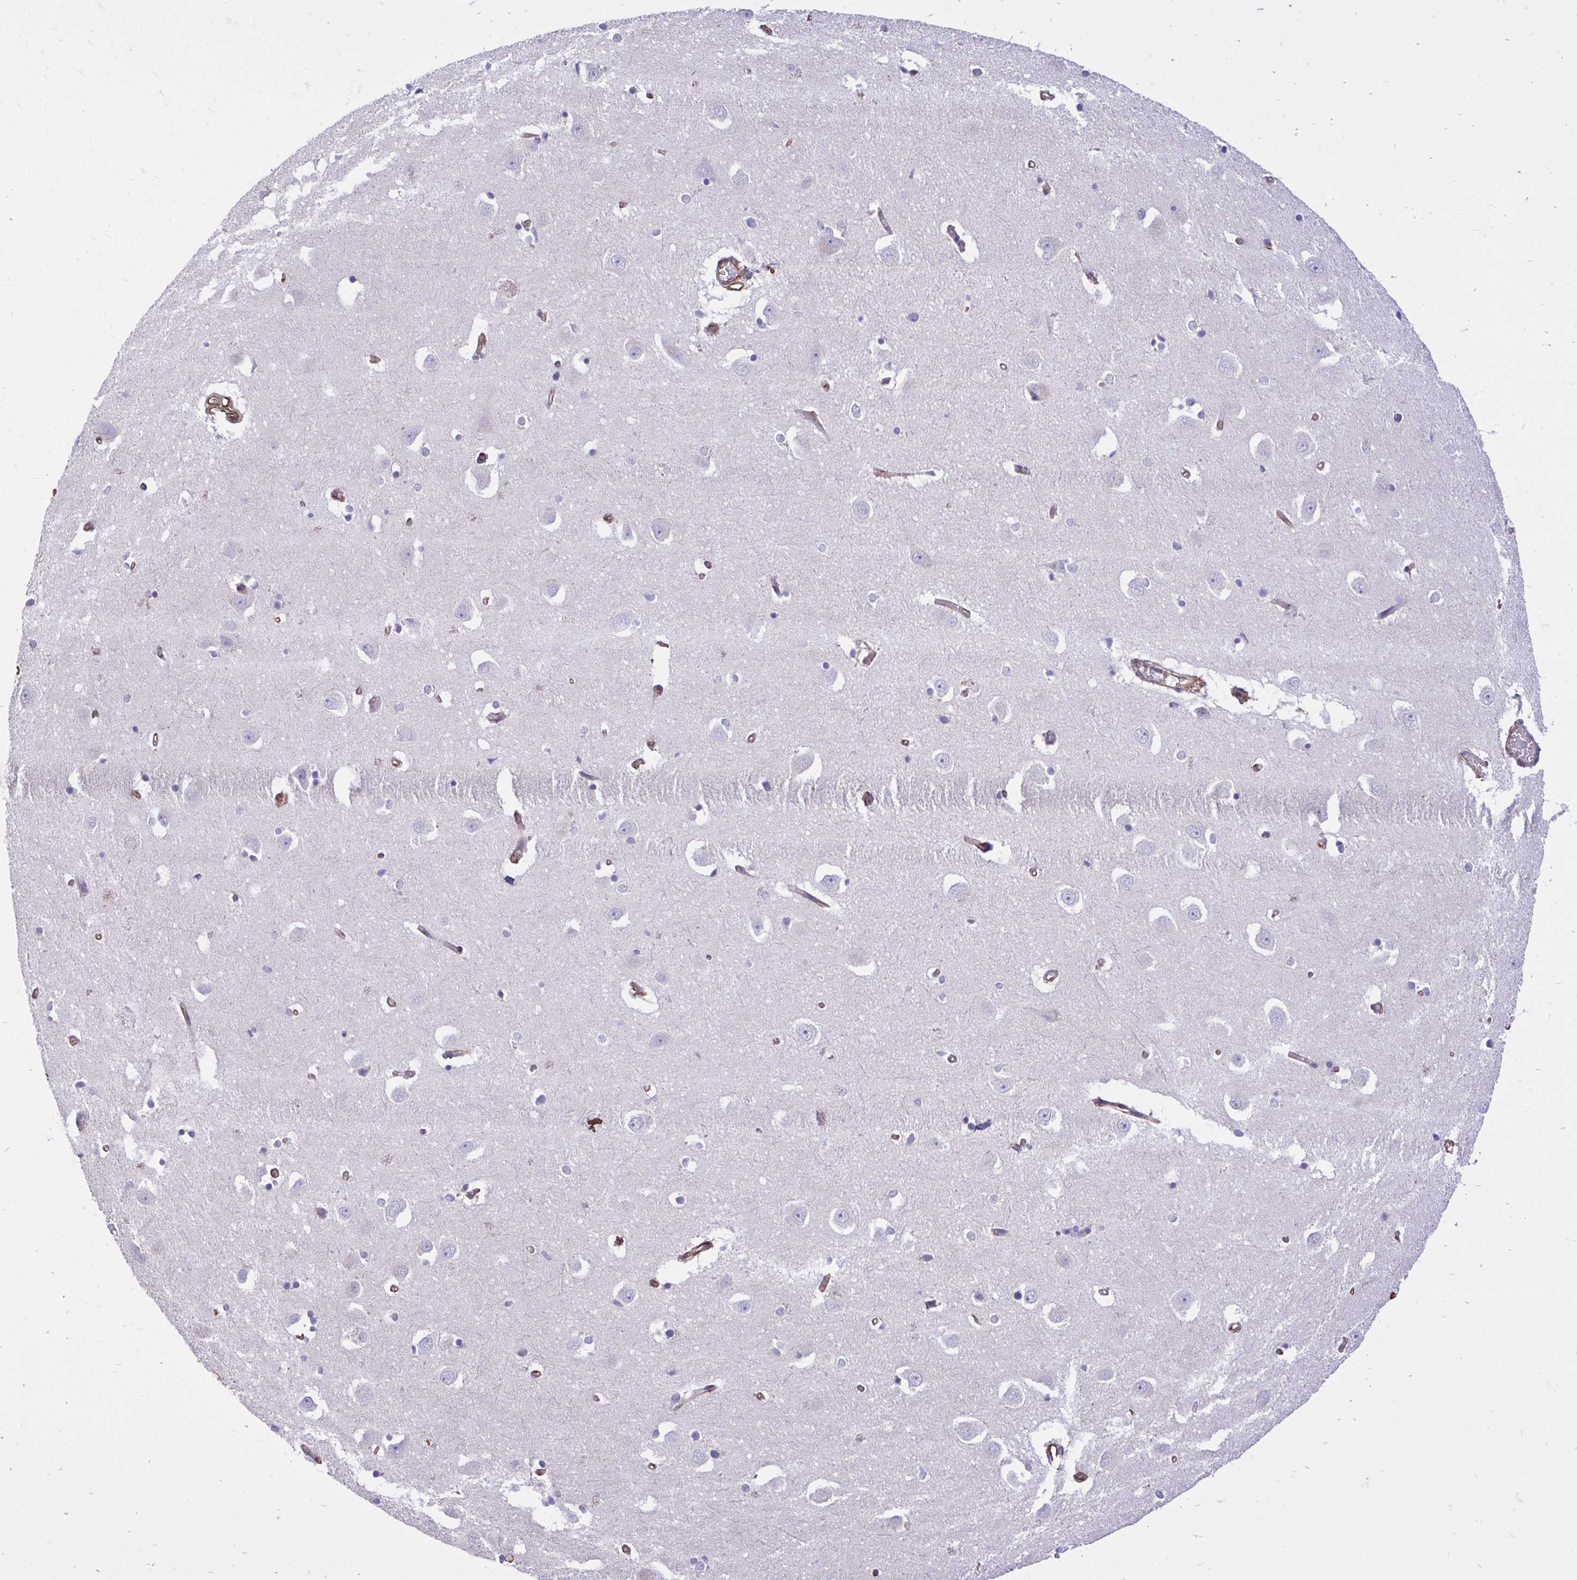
{"staining": {"intensity": "negative", "quantity": "none", "location": "none"}, "tissue": "caudate", "cell_type": "Glial cells", "image_type": "normal", "snomed": [{"axis": "morphology", "description": "Normal tissue, NOS"}, {"axis": "topography", "description": "Lateral ventricle wall"}, {"axis": "topography", "description": "Hippocampus"}], "caption": "High magnification brightfield microscopy of normal caudate stained with DAB (3,3'-diaminobenzidine) (brown) and counterstained with hematoxylin (blue): glial cells show no significant positivity. Brightfield microscopy of IHC stained with DAB (3,3'-diaminobenzidine) (brown) and hematoxylin (blue), captured at high magnification.", "gene": "RNF103", "patient": {"sex": "female", "age": 63}}